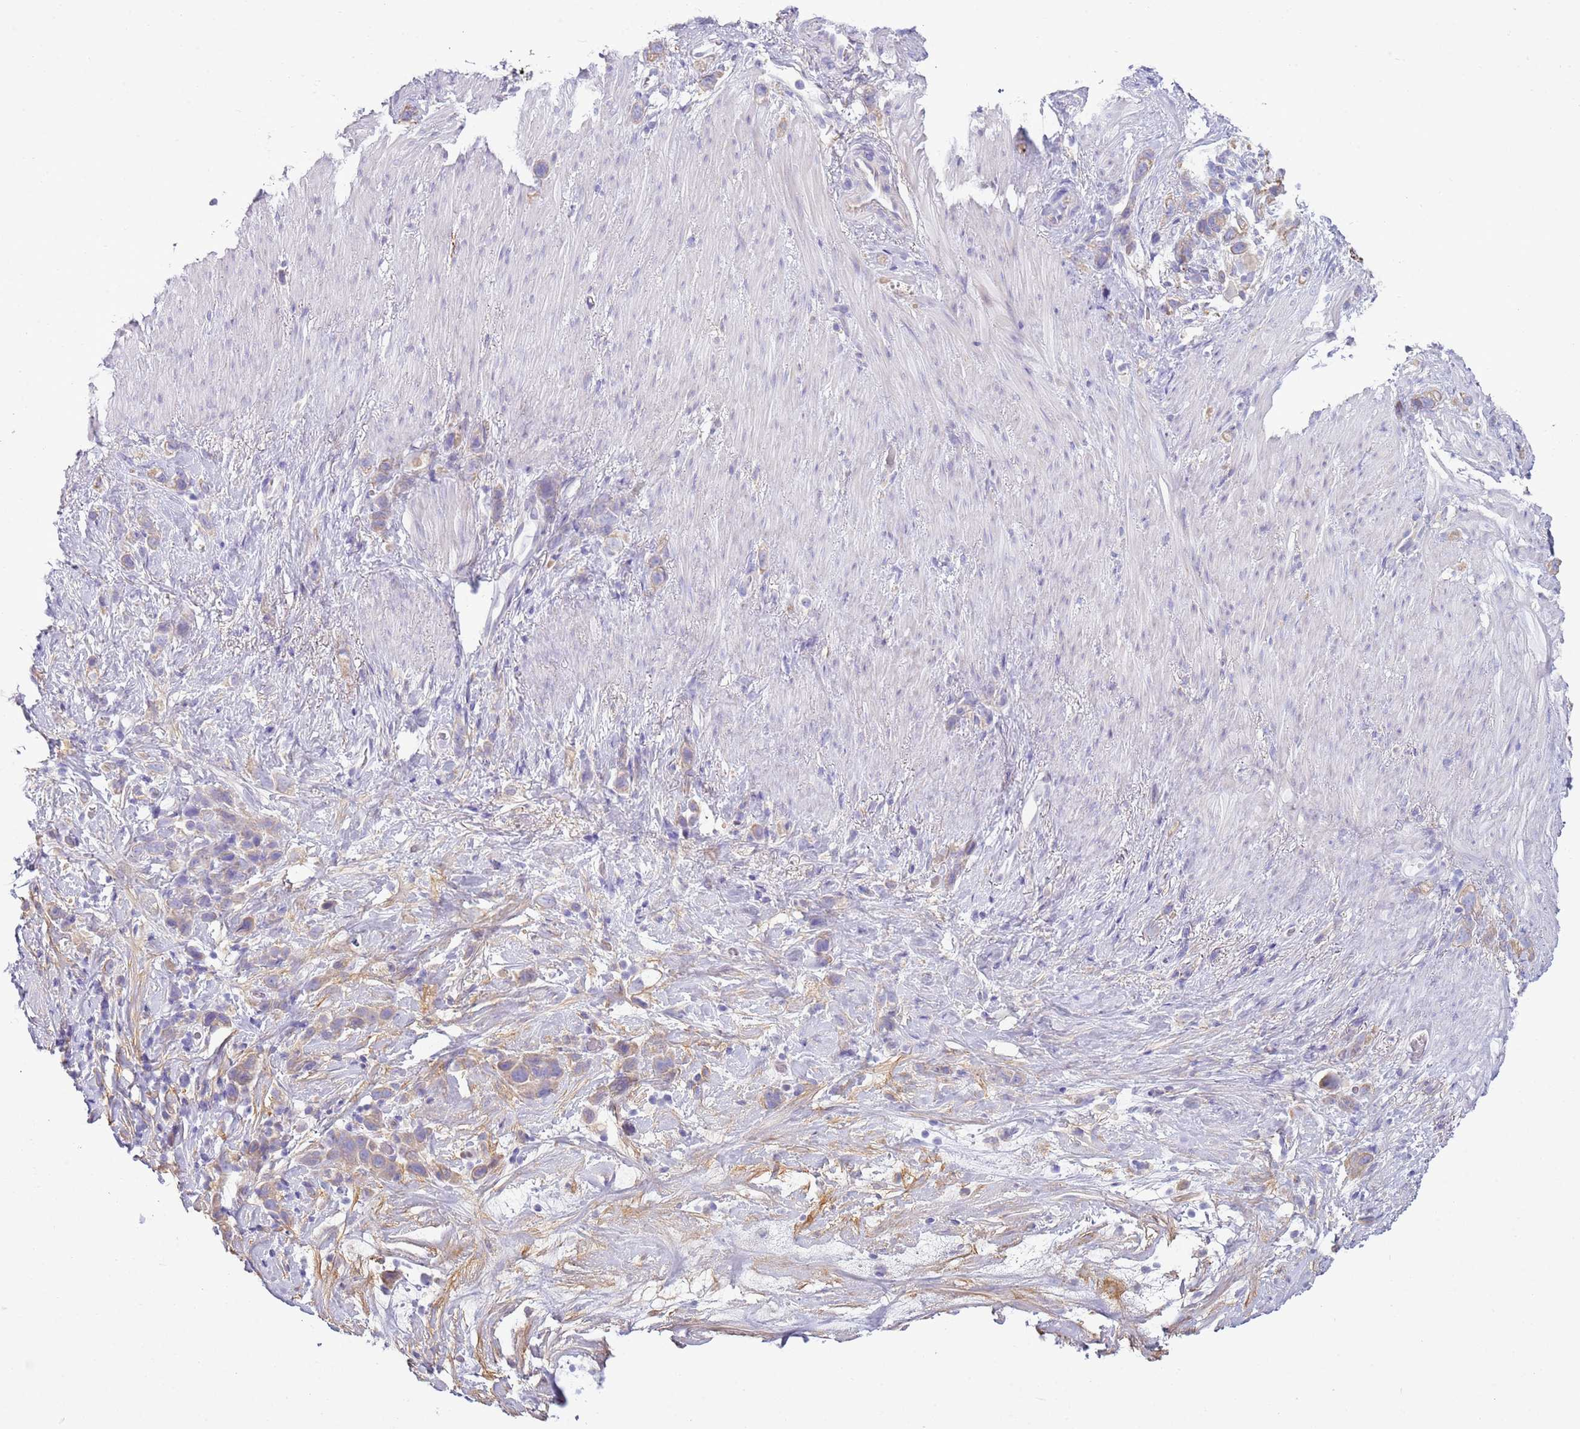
{"staining": {"intensity": "weak", "quantity": "25%-75%", "location": "cytoplasmic/membranous"}, "tissue": "stomach cancer", "cell_type": "Tumor cells", "image_type": "cancer", "snomed": [{"axis": "morphology", "description": "Adenocarcinoma, NOS"}, {"axis": "topography", "description": "Stomach"}], "caption": "IHC (DAB (3,3'-diaminobenzidine)) staining of human stomach adenocarcinoma demonstrates weak cytoplasmic/membranous protein expression in approximately 25%-75% of tumor cells.", "gene": "OAF", "patient": {"sex": "female", "age": 65}}